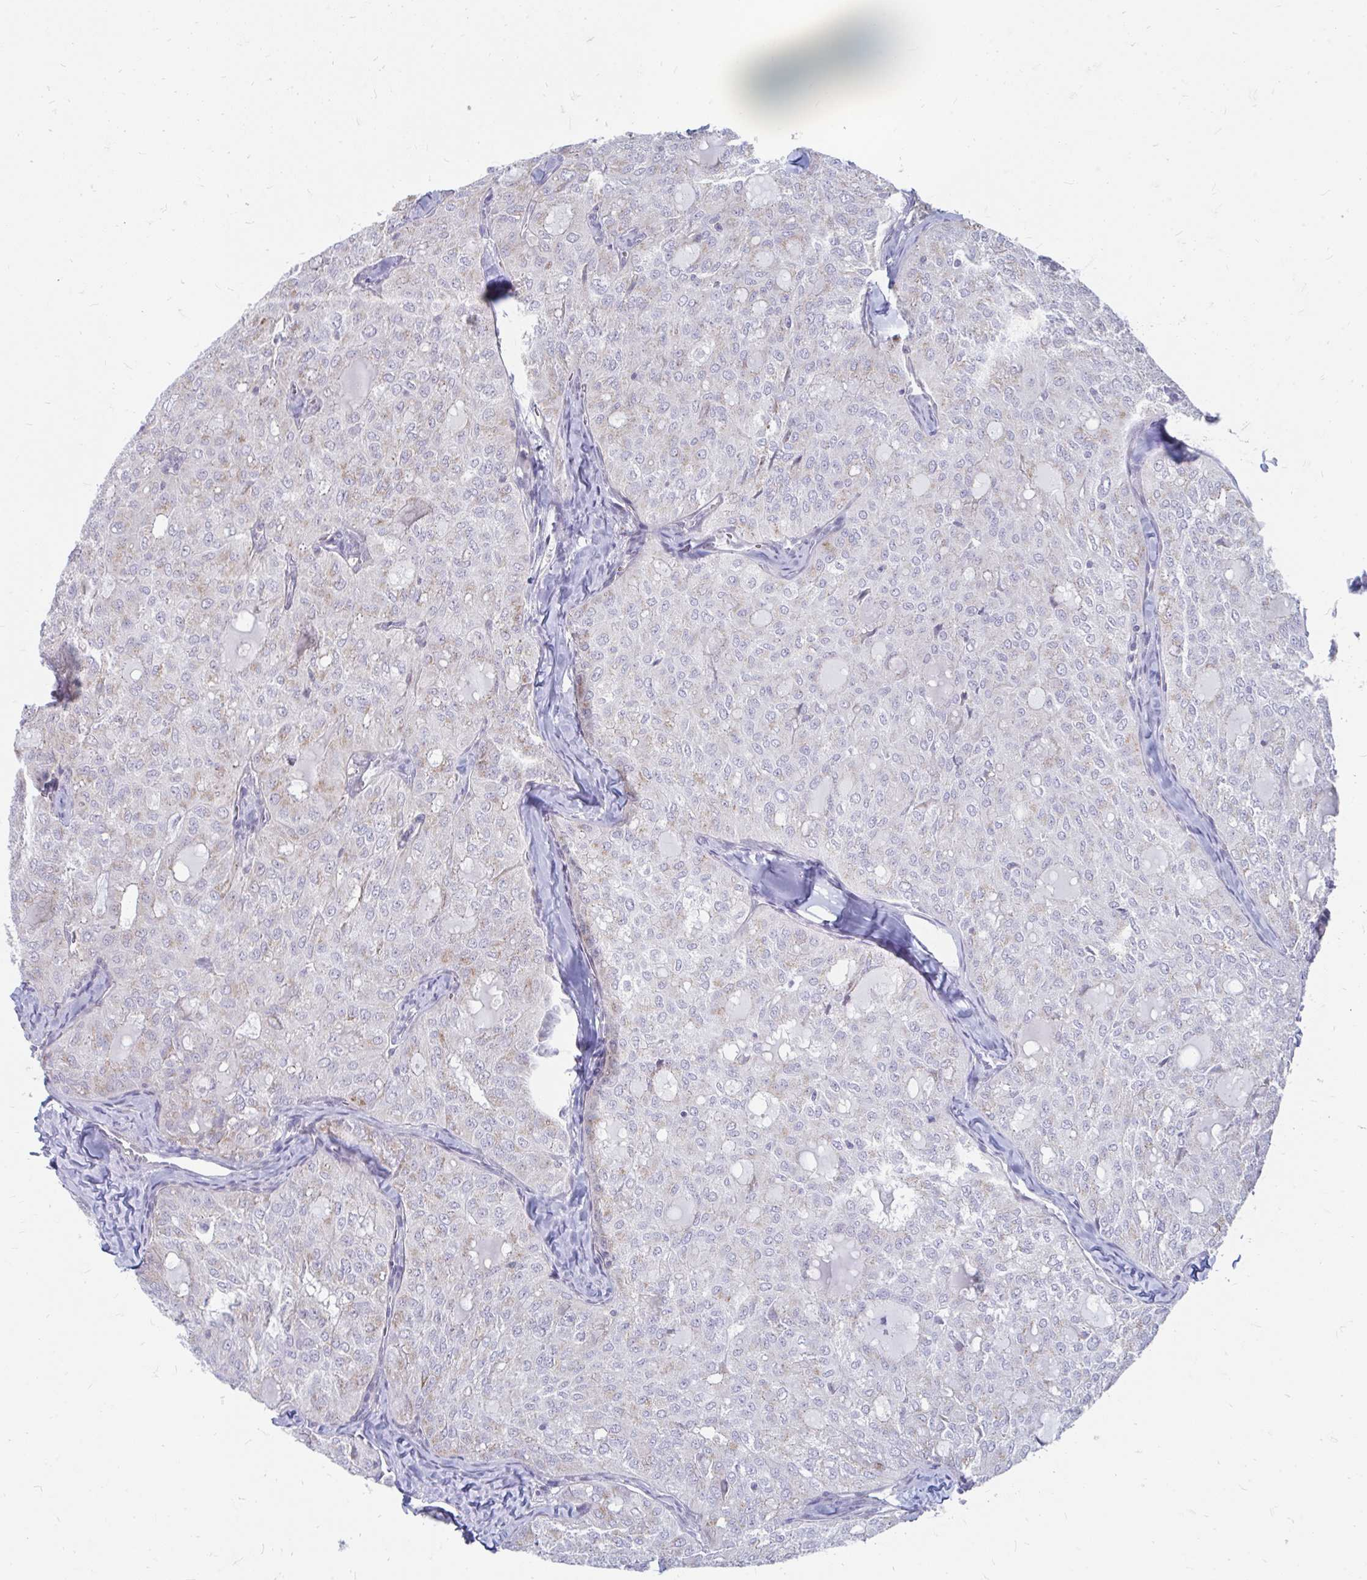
{"staining": {"intensity": "weak", "quantity": "<25%", "location": "cytoplasmic/membranous"}, "tissue": "thyroid cancer", "cell_type": "Tumor cells", "image_type": "cancer", "snomed": [{"axis": "morphology", "description": "Follicular adenoma carcinoma, NOS"}, {"axis": "topography", "description": "Thyroid gland"}], "caption": "Immunohistochemistry (IHC) image of neoplastic tissue: human follicular adenoma carcinoma (thyroid) stained with DAB shows no significant protein positivity in tumor cells.", "gene": "PABIR3", "patient": {"sex": "male", "age": 75}}